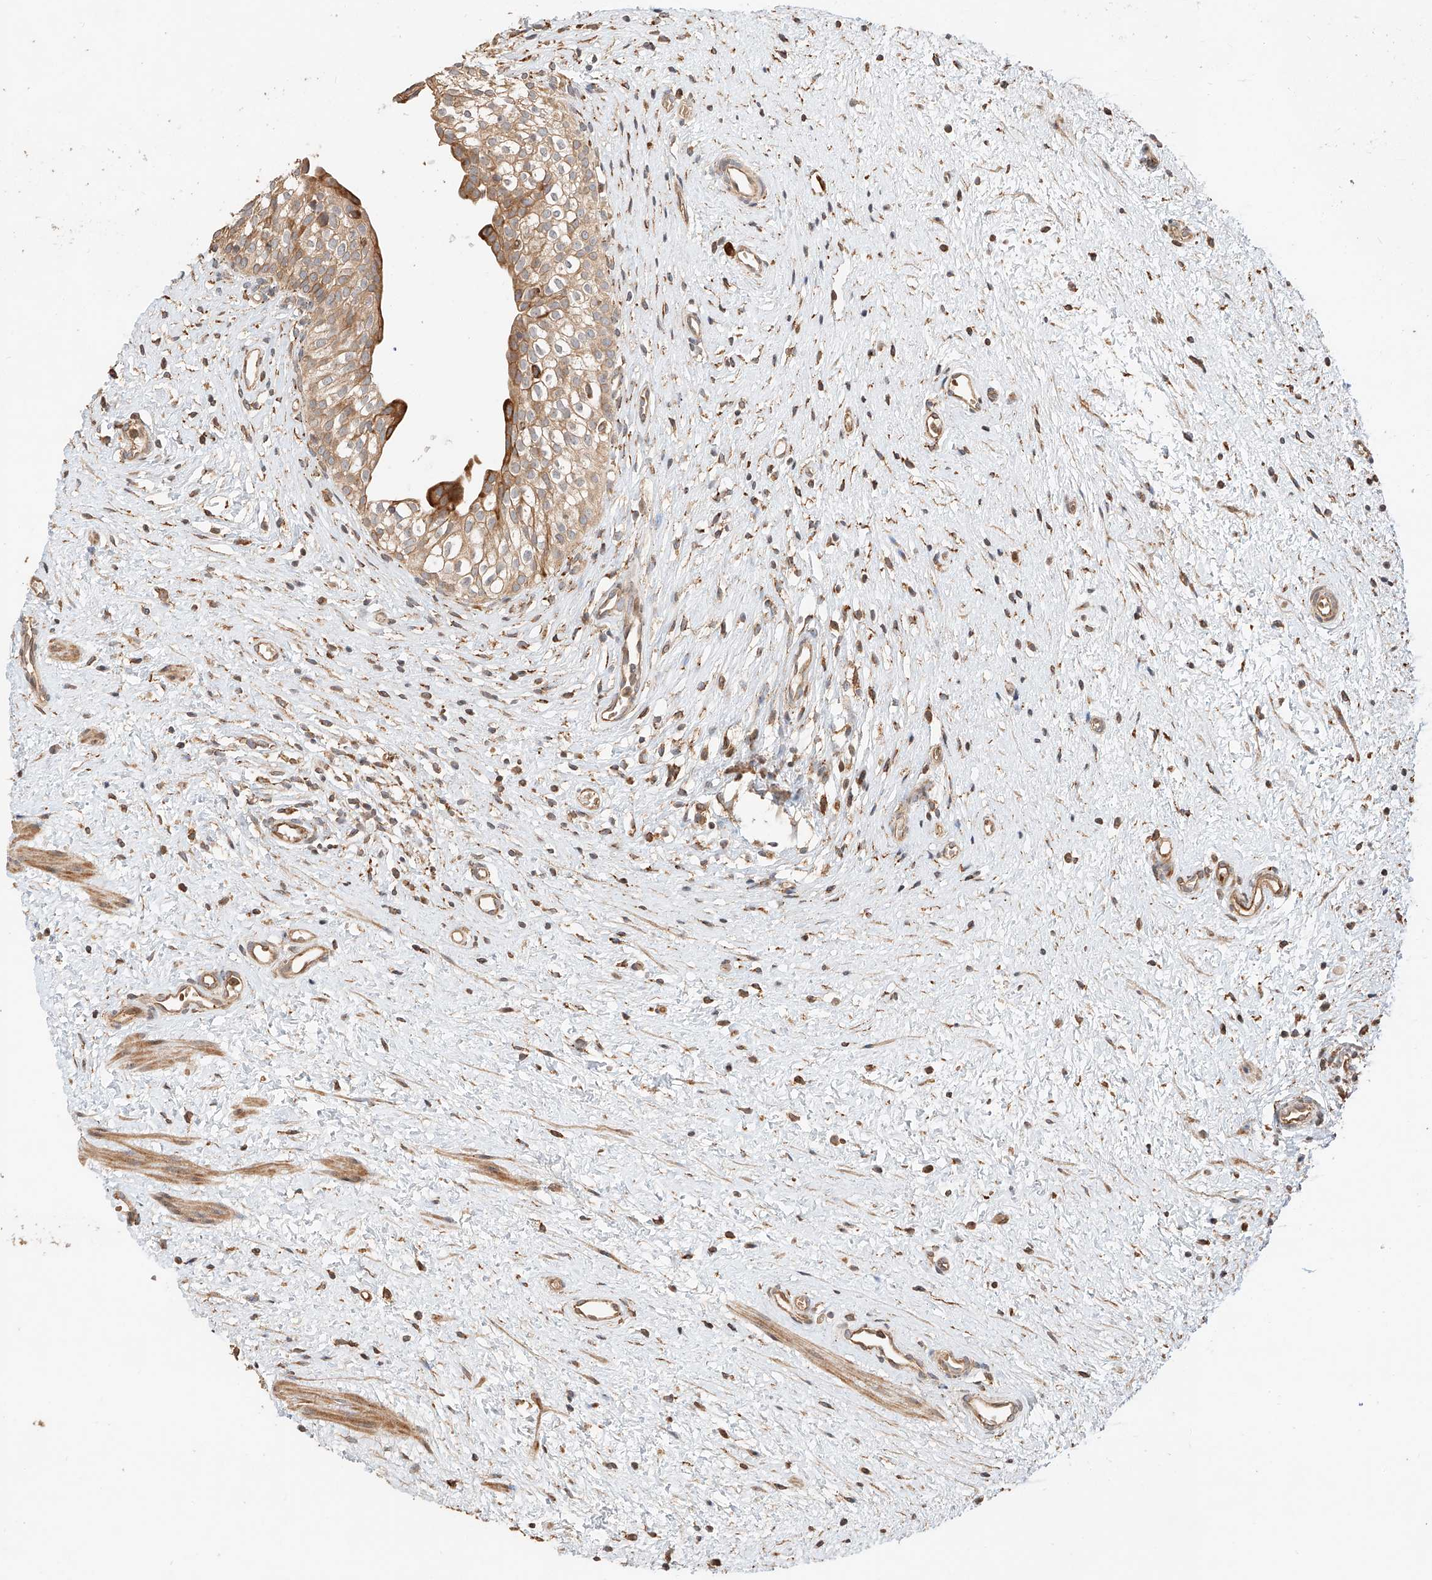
{"staining": {"intensity": "moderate", "quantity": ">75%", "location": "cytoplasmic/membranous"}, "tissue": "urinary bladder", "cell_type": "Urothelial cells", "image_type": "normal", "snomed": [{"axis": "morphology", "description": "Normal tissue, NOS"}, {"axis": "topography", "description": "Urinary bladder"}], "caption": "An IHC micrograph of normal tissue is shown. Protein staining in brown shows moderate cytoplasmic/membranous positivity in urinary bladder within urothelial cells.", "gene": "ZNF84", "patient": {"sex": "male", "age": 1}}